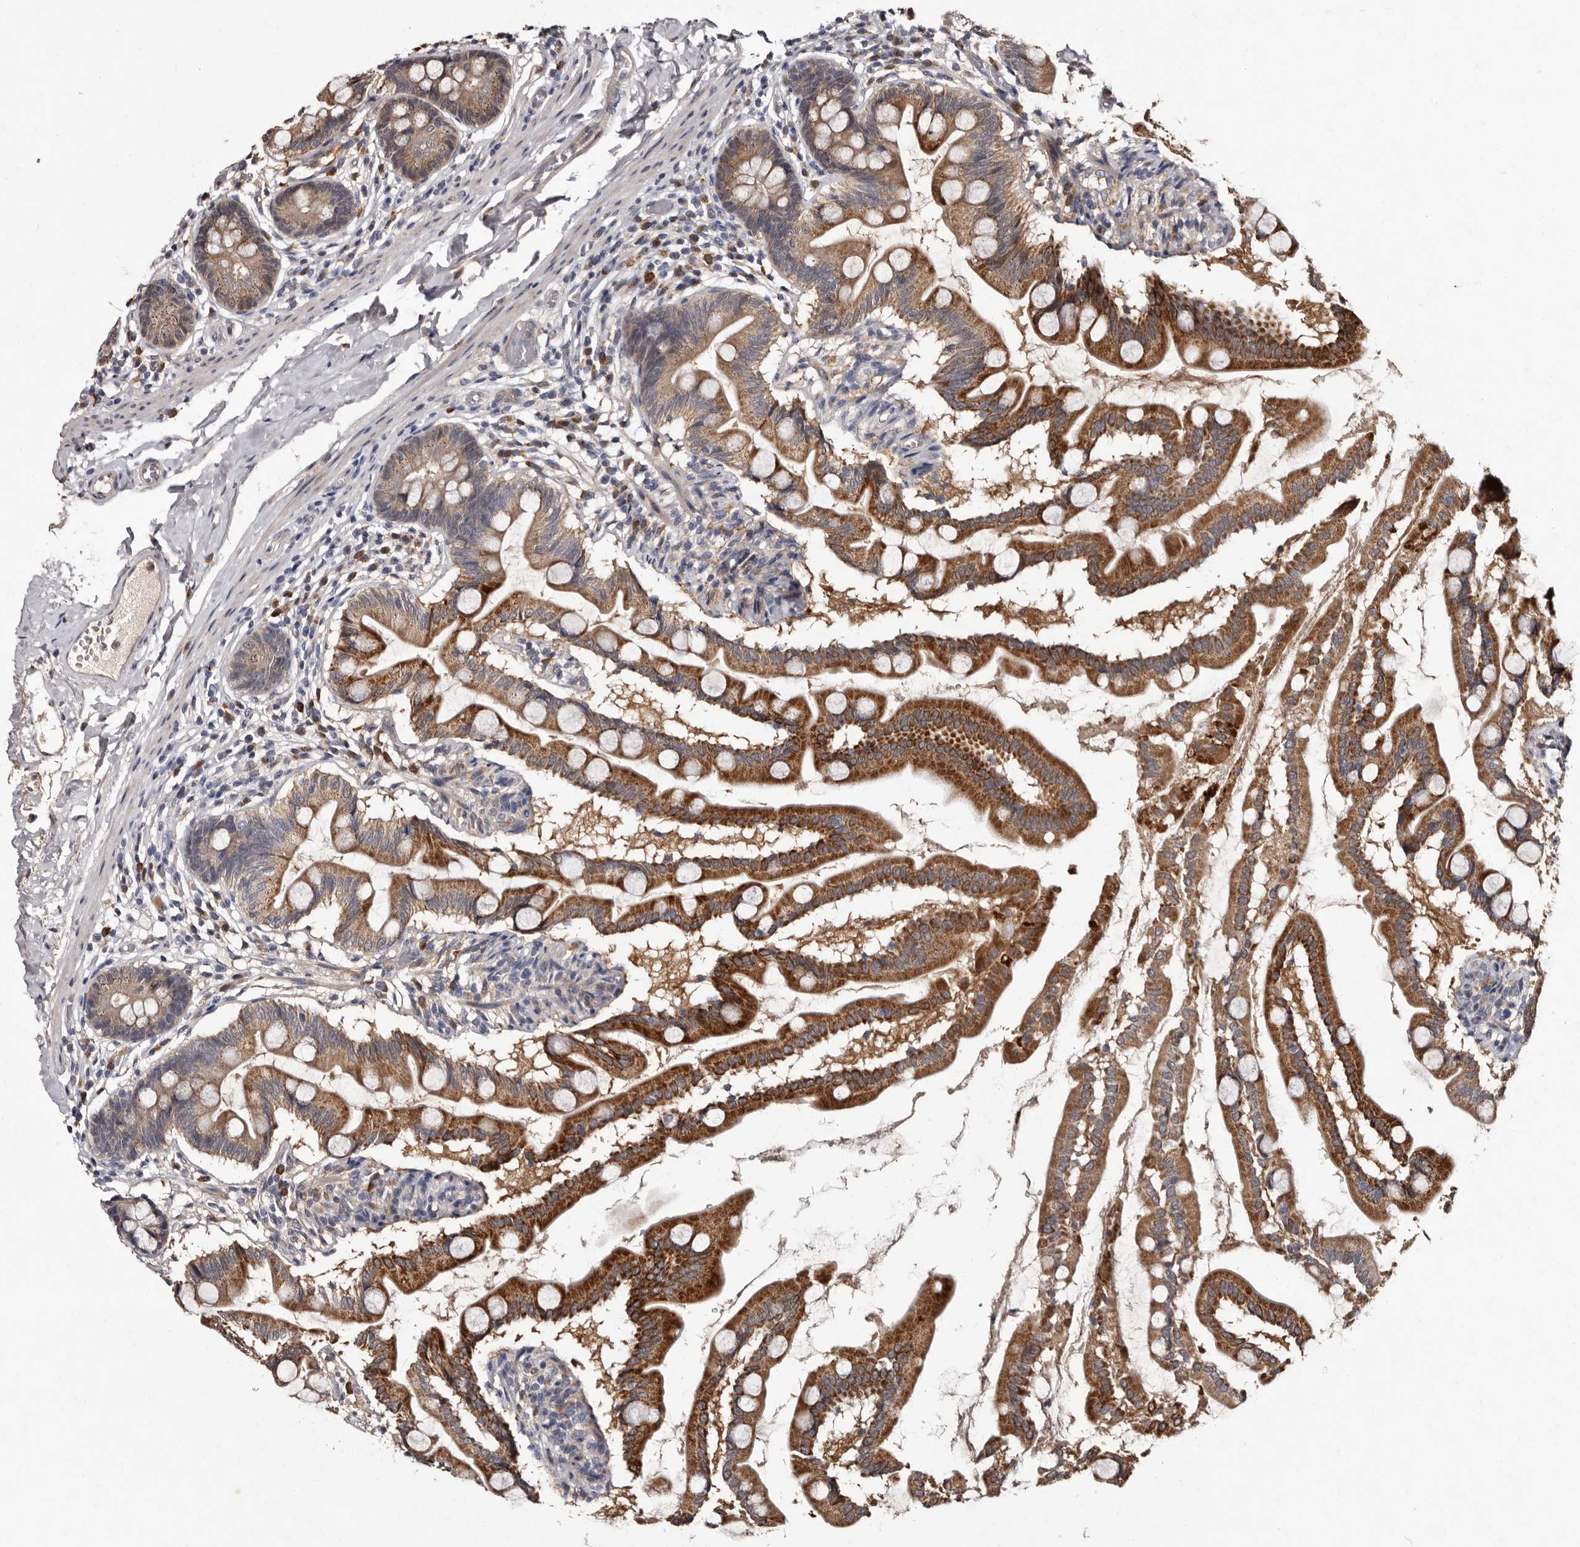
{"staining": {"intensity": "strong", "quantity": ">75%", "location": "cytoplasmic/membranous"}, "tissue": "small intestine", "cell_type": "Glandular cells", "image_type": "normal", "snomed": [{"axis": "morphology", "description": "Normal tissue, NOS"}, {"axis": "topography", "description": "Small intestine"}], "caption": "Protein analysis of unremarkable small intestine exhibits strong cytoplasmic/membranous expression in about >75% of glandular cells. The protein of interest is shown in brown color, while the nuclei are stained blue.", "gene": "DNPH1", "patient": {"sex": "female", "age": 56}}